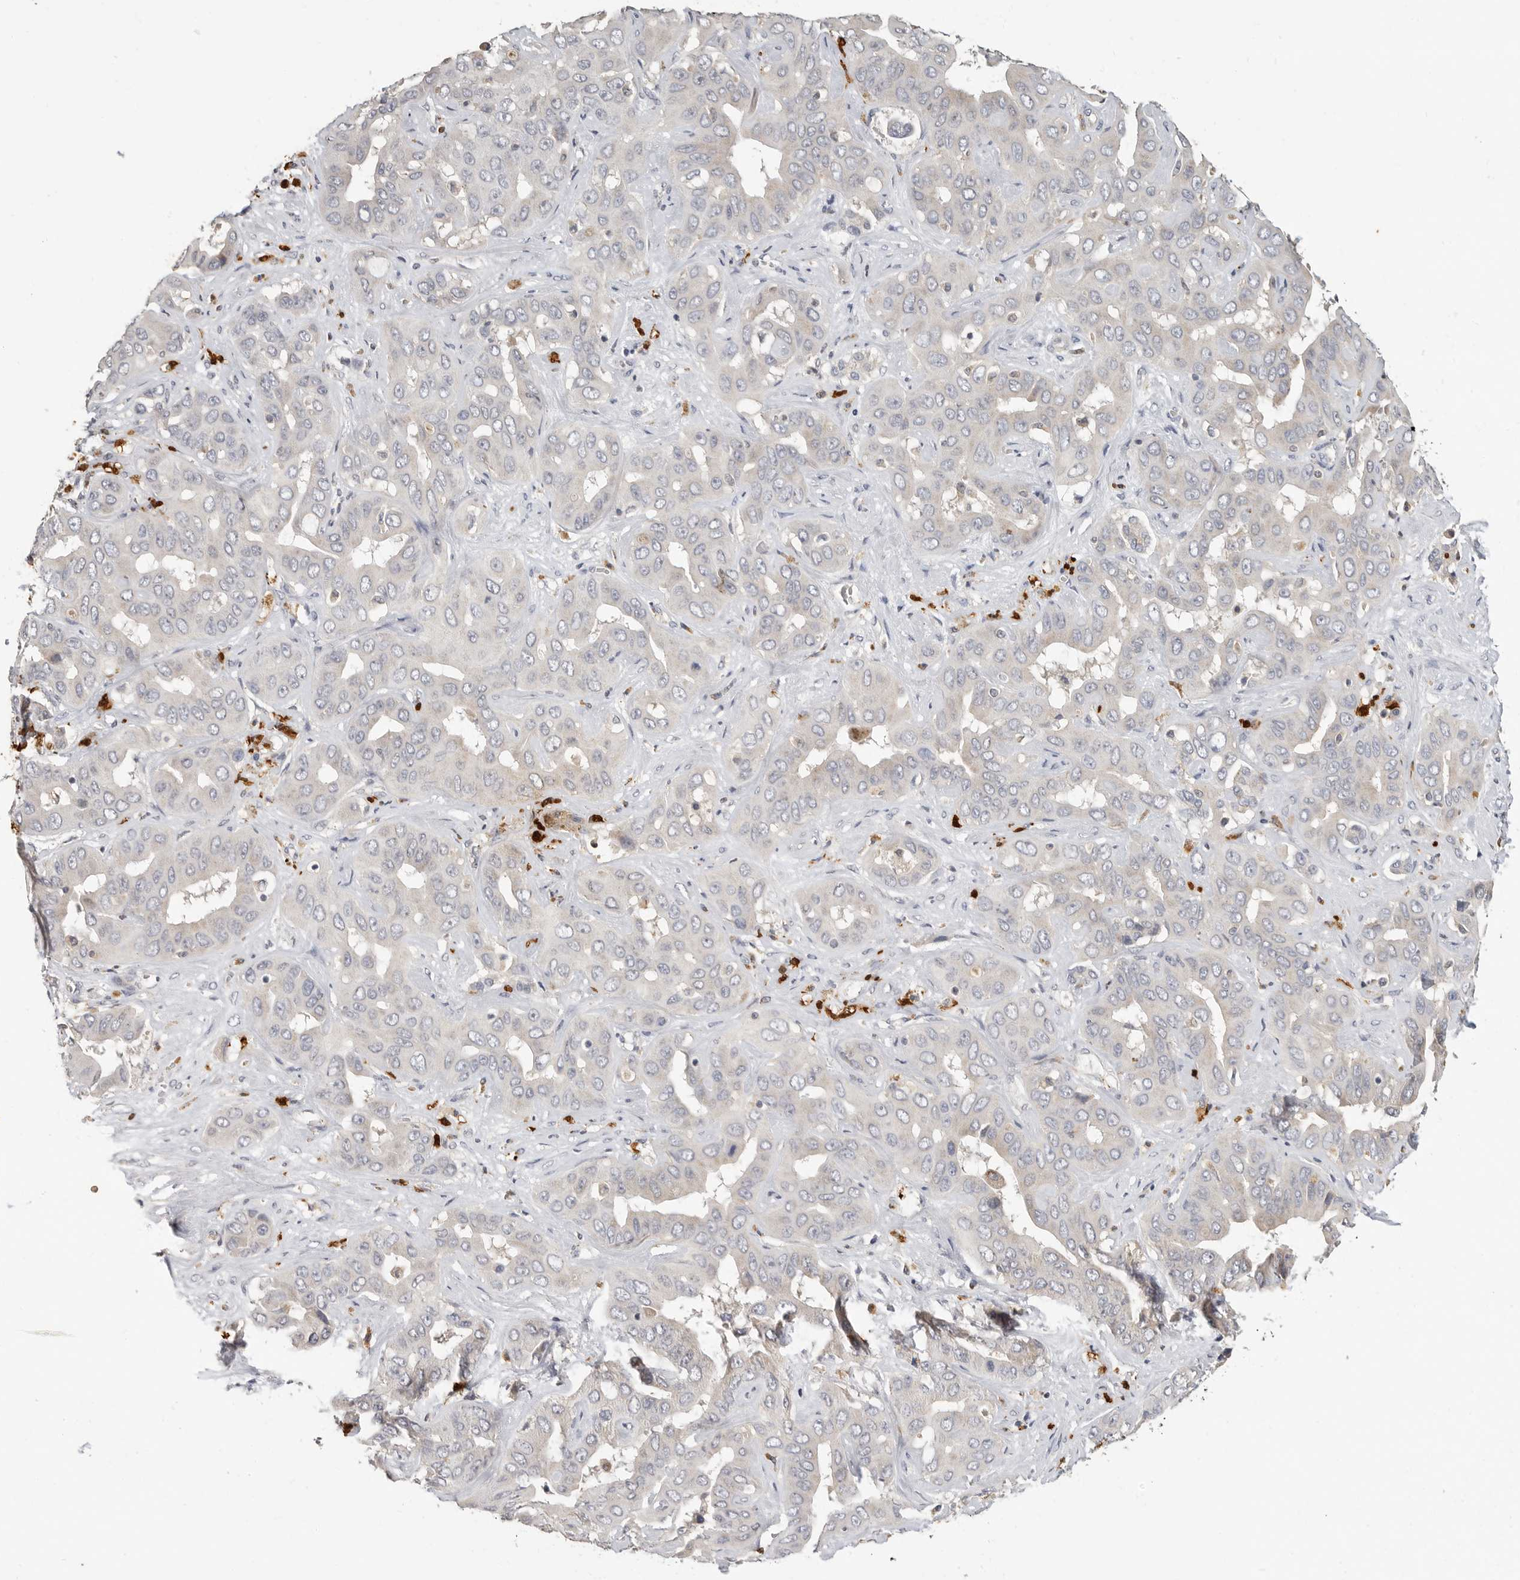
{"staining": {"intensity": "negative", "quantity": "none", "location": "none"}, "tissue": "liver cancer", "cell_type": "Tumor cells", "image_type": "cancer", "snomed": [{"axis": "morphology", "description": "Cholangiocarcinoma"}, {"axis": "topography", "description": "Liver"}], "caption": "Protein analysis of liver cholangiocarcinoma demonstrates no significant staining in tumor cells.", "gene": "LTBR", "patient": {"sex": "female", "age": 52}}